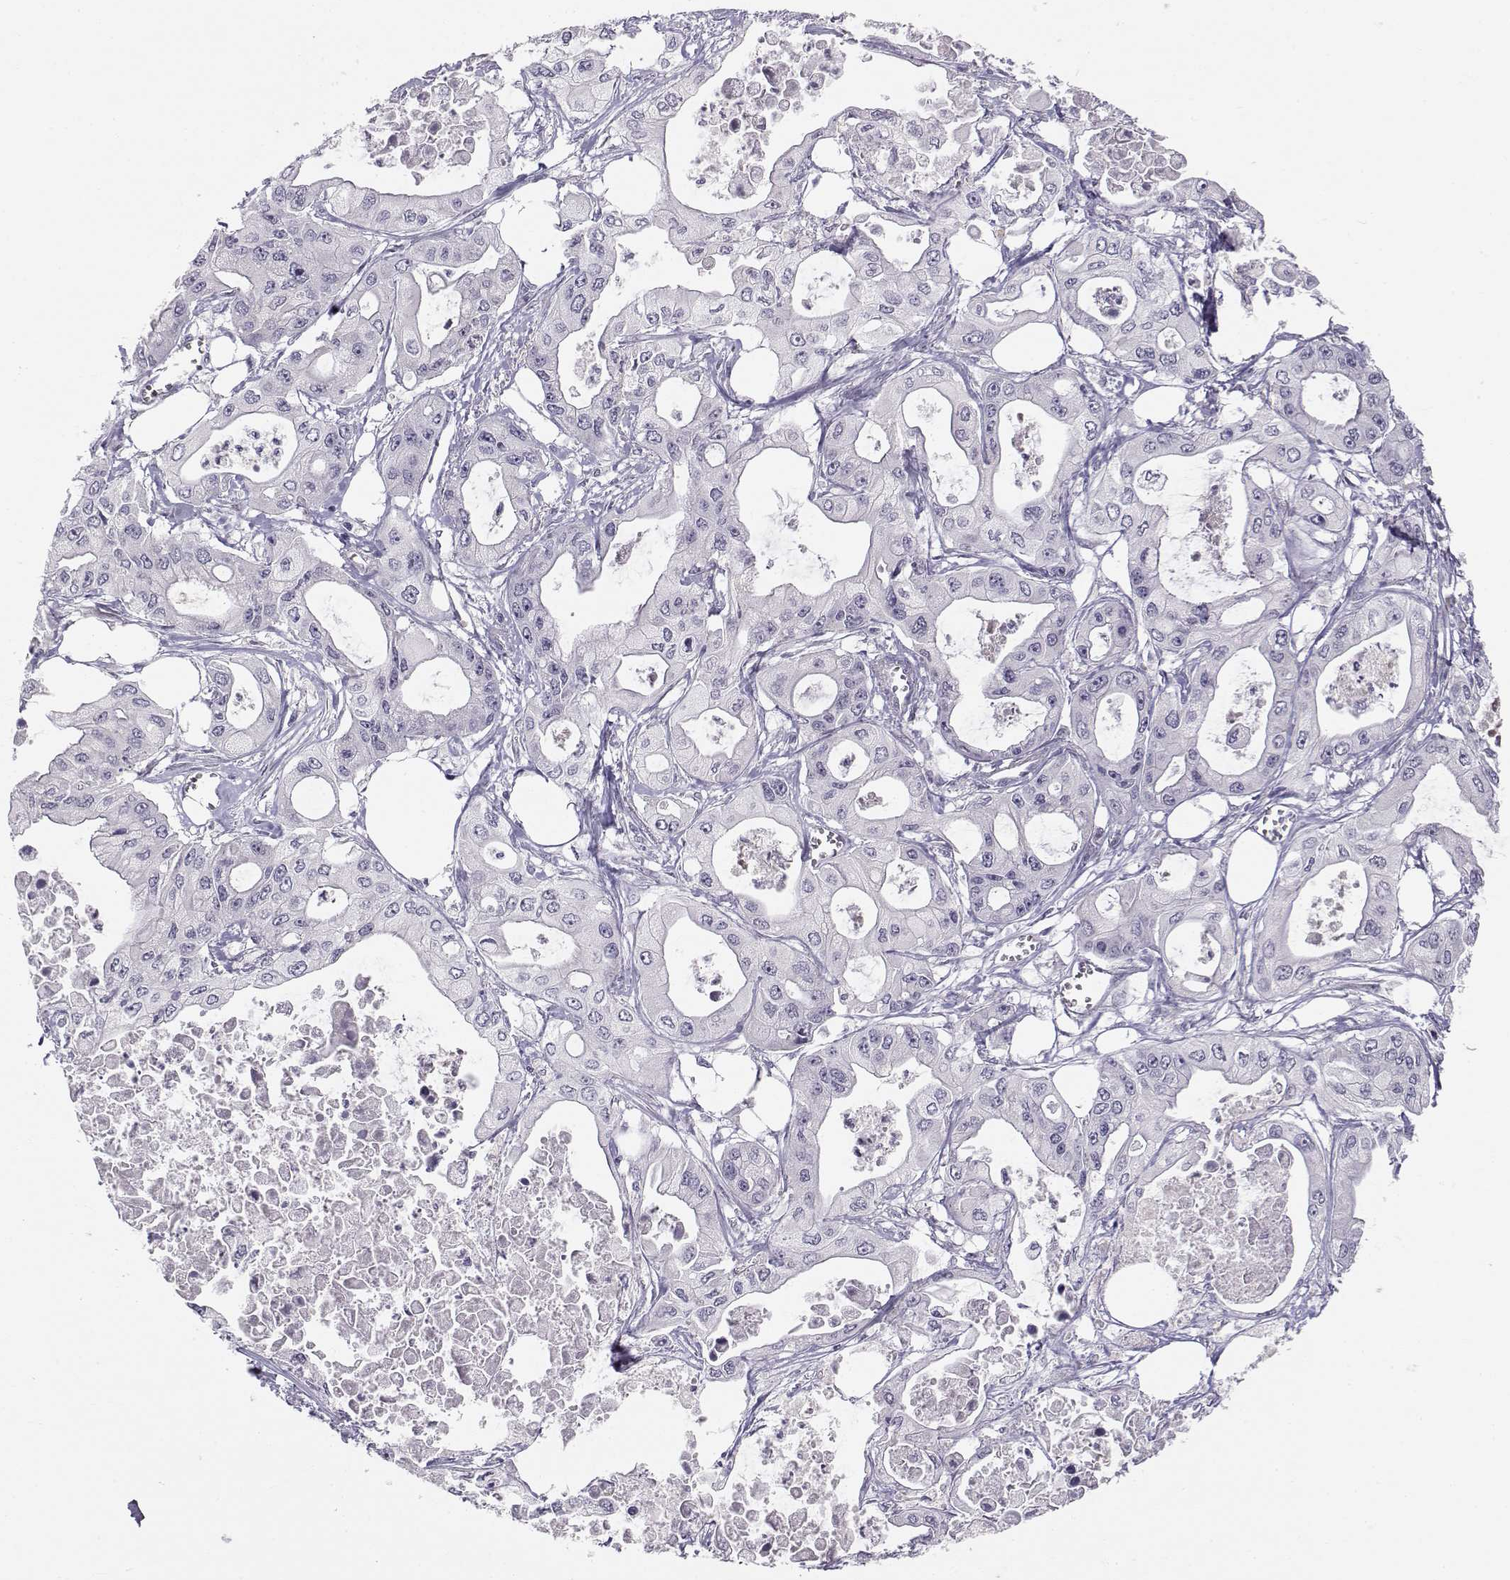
{"staining": {"intensity": "negative", "quantity": "none", "location": "none"}, "tissue": "pancreatic cancer", "cell_type": "Tumor cells", "image_type": "cancer", "snomed": [{"axis": "morphology", "description": "Adenocarcinoma, NOS"}, {"axis": "topography", "description": "Pancreas"}], "caption": "Adenocarcinoma (pancreatic) was stained to show a protein in brown. There is no significant positivity in tumor cells. (Brightfield microscopy of DAB IHC at high magnification).", "gene": "ACSL6", "patient": {"sex": "male", "age": 70}}